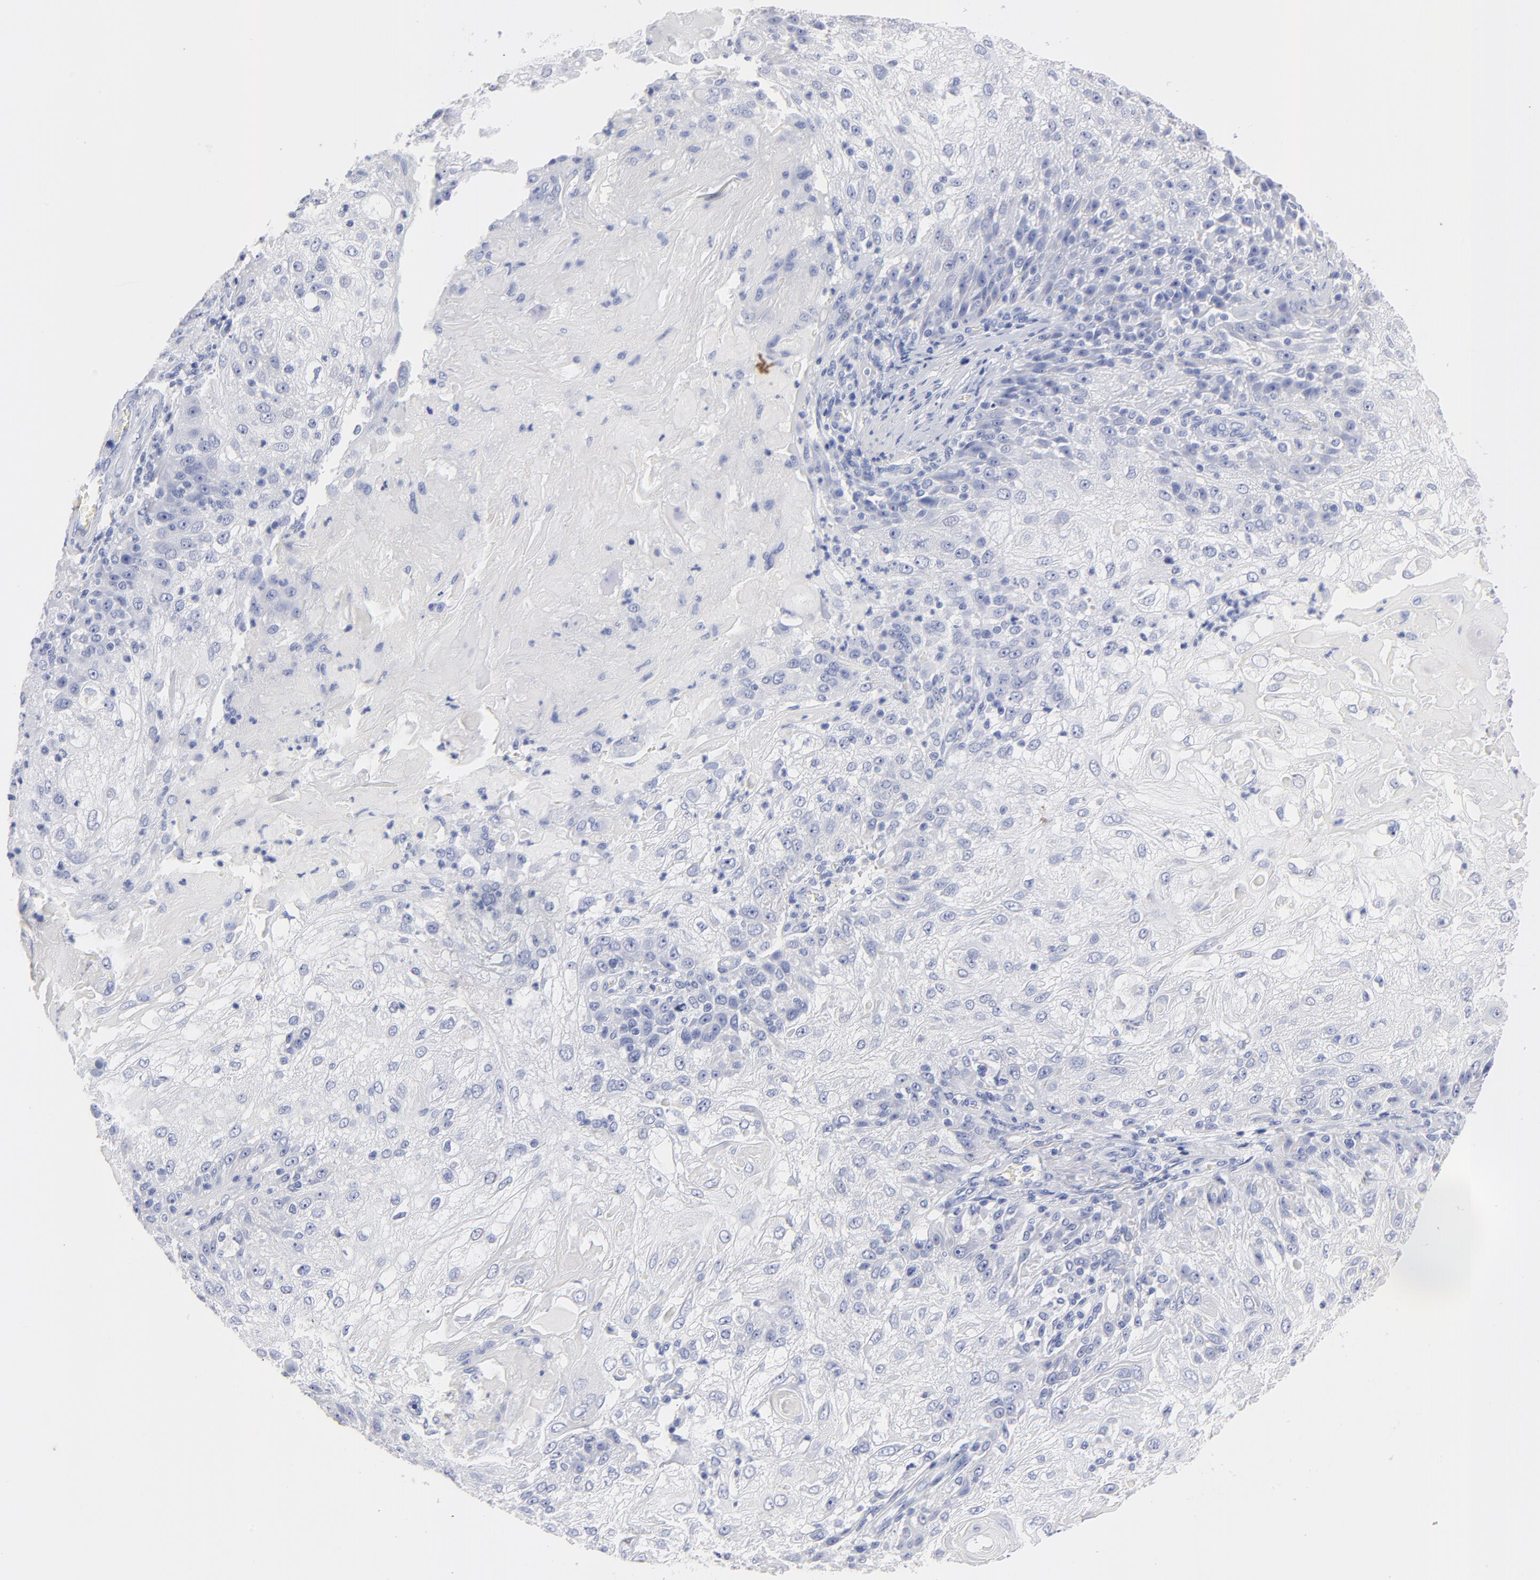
{"staining": {"intensity": "negative", "quantity": "none", "location": "none"}, "tissue": "skin cancer", "cell_type": "Tumor cells", "image_type": "cancer", "snomed": [{"axis": "morphology", "description": "Normal tissue, NOS"}, {"axis": "morphology", "description": "Squamous cell carcinoma, NOS"}, {"axis": "topography", "description": "Skin"}], "caption": "Immunohistochemistry image of neoplastic tissue: human skin squamous cell carcinoma stained with DAB demonstrates no significant protein expression in tumor cells.", "gene": "ACY1", "patient": {"sex": "female", "age": 83}}